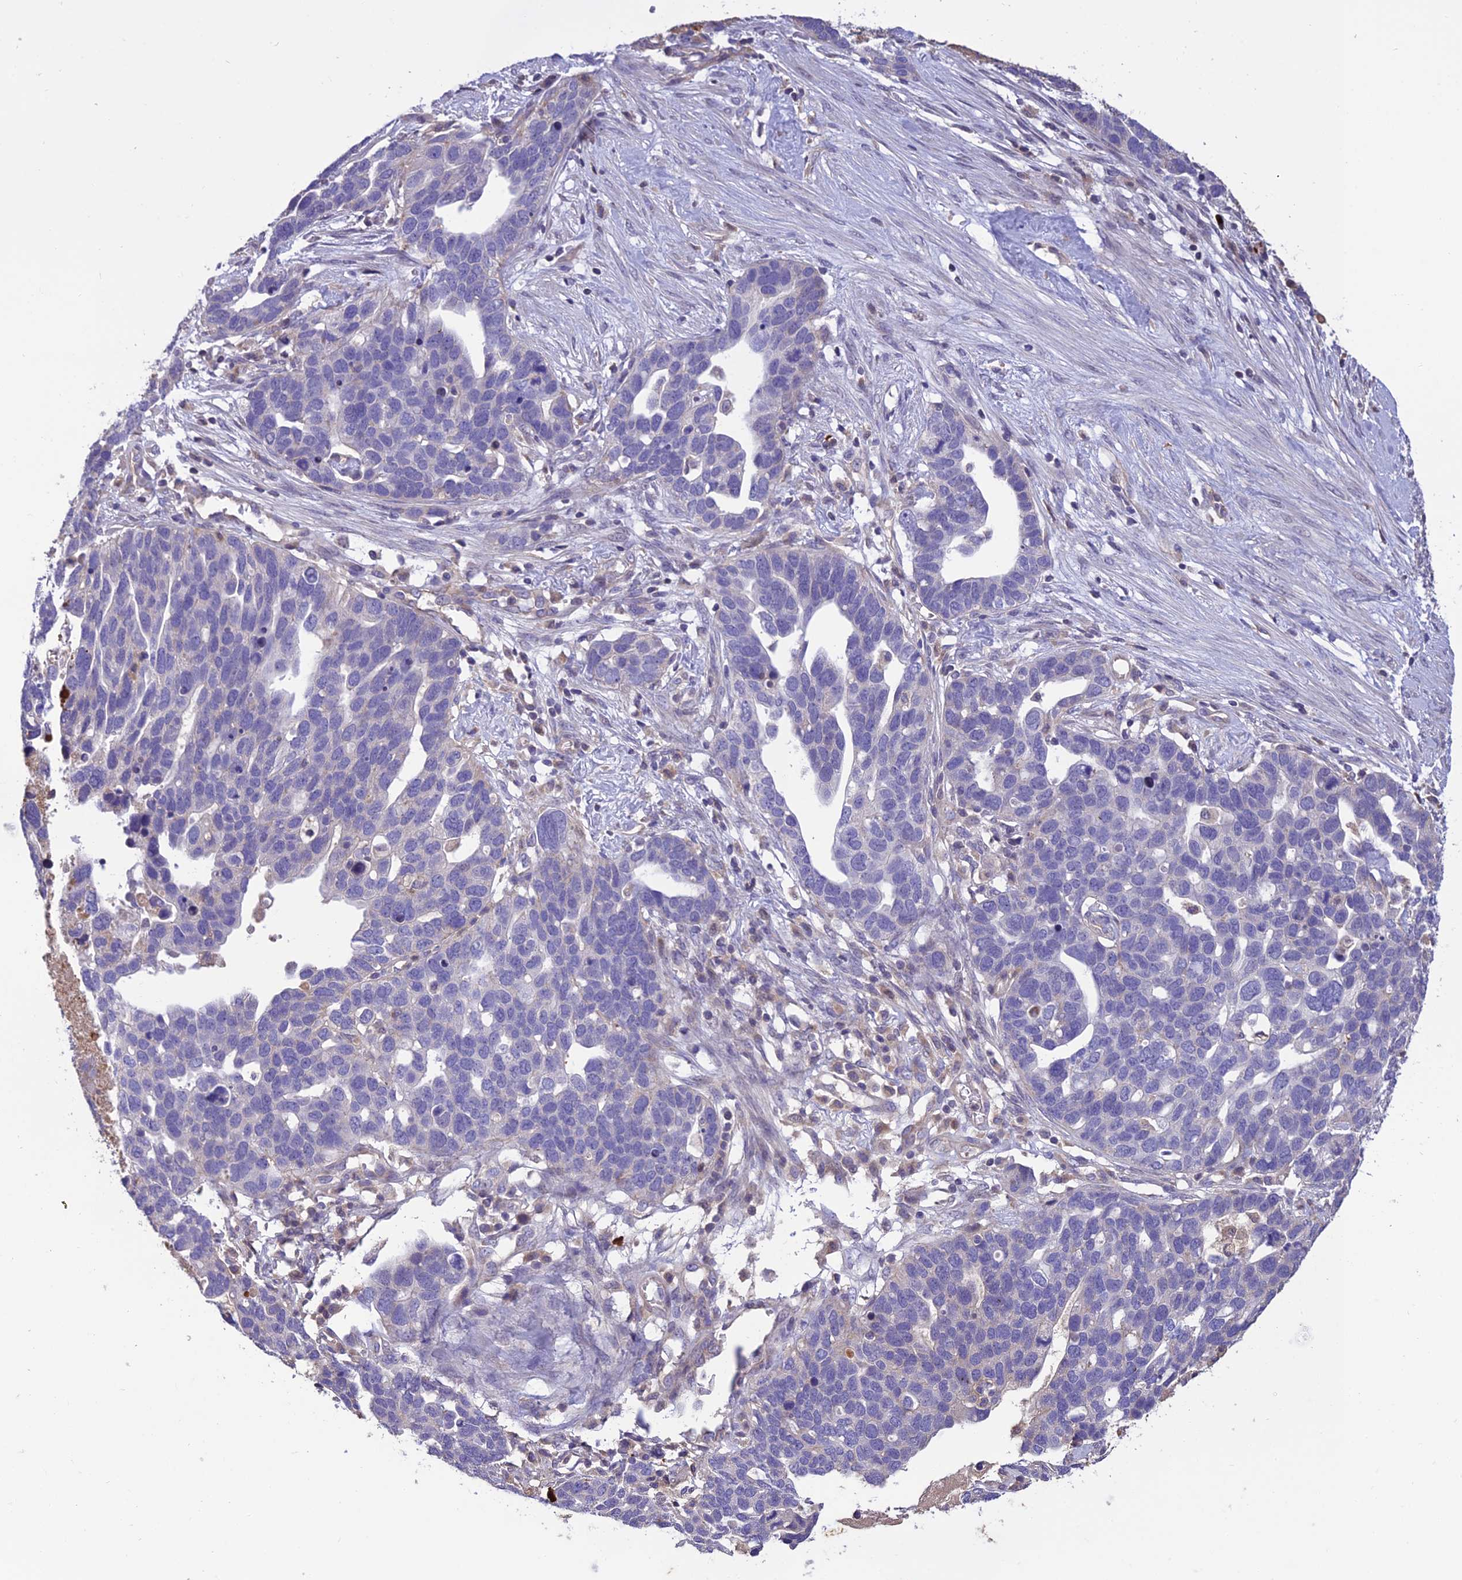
{"staining": {"intensity": "negative", "quantity": "none", "location": "none"}, "tissue": "ovarian cancer", "cell_type": "Tumor cells", "image_type": "cancer", "snomed": [{"axis": "morphology", "description": "Cystadenocarcinoma, serous, NOS"}, {"axis": "topography", "description": "Ovary"}], "caption": "A high-resolution photomicrograph shows immunohistochemistry (IHC) staining of ovarian cancer, which exhibits no significant staining in tumor cells.", "gene": "MIOS", "patient": {"sex": "female", "age": 54}}